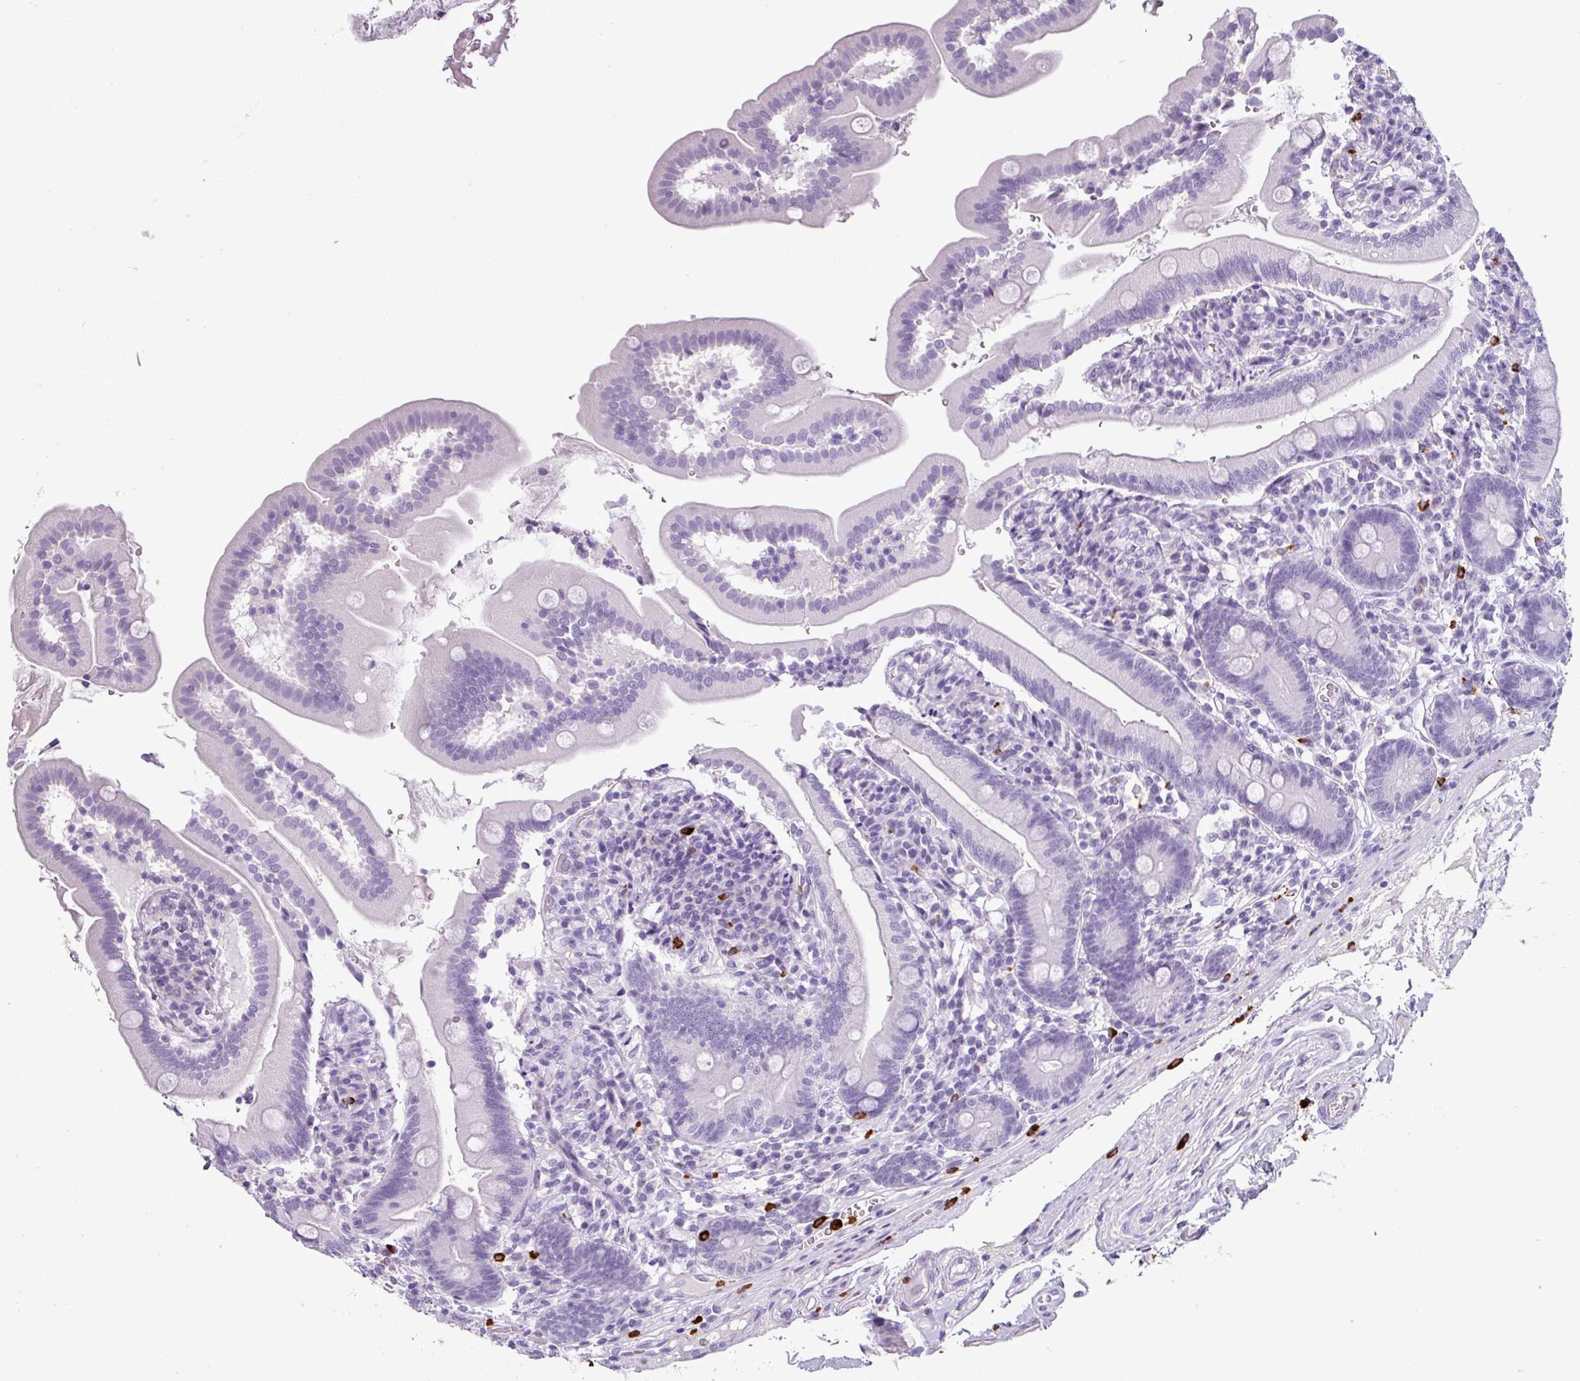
{"staining": {"intensity": "negative", "quantity": "none", "location": "none"}, "tissue": "duodenum", "cell_type": "Glandular cells", "image_type": "normal", "snomed": [{"axis": "morphology", "description": "Normal tissue, NOS"}, {"axis": "topography", "description": "Duodenum"}], "caption": "Immunohistochemistry histopathology image of unremarkable duodenum: human duodenum stained with DAB (3,3'-diaminobenzidine) demonstrates no significant protein staining in glandular cells. (Stains: DAB immunohistochemistry with hematoxylin counter stain, Microscopy: brightfield microscopy at high magnification).", "gene": "CTSG", "patient": {"sex": "female", "age": 67}}